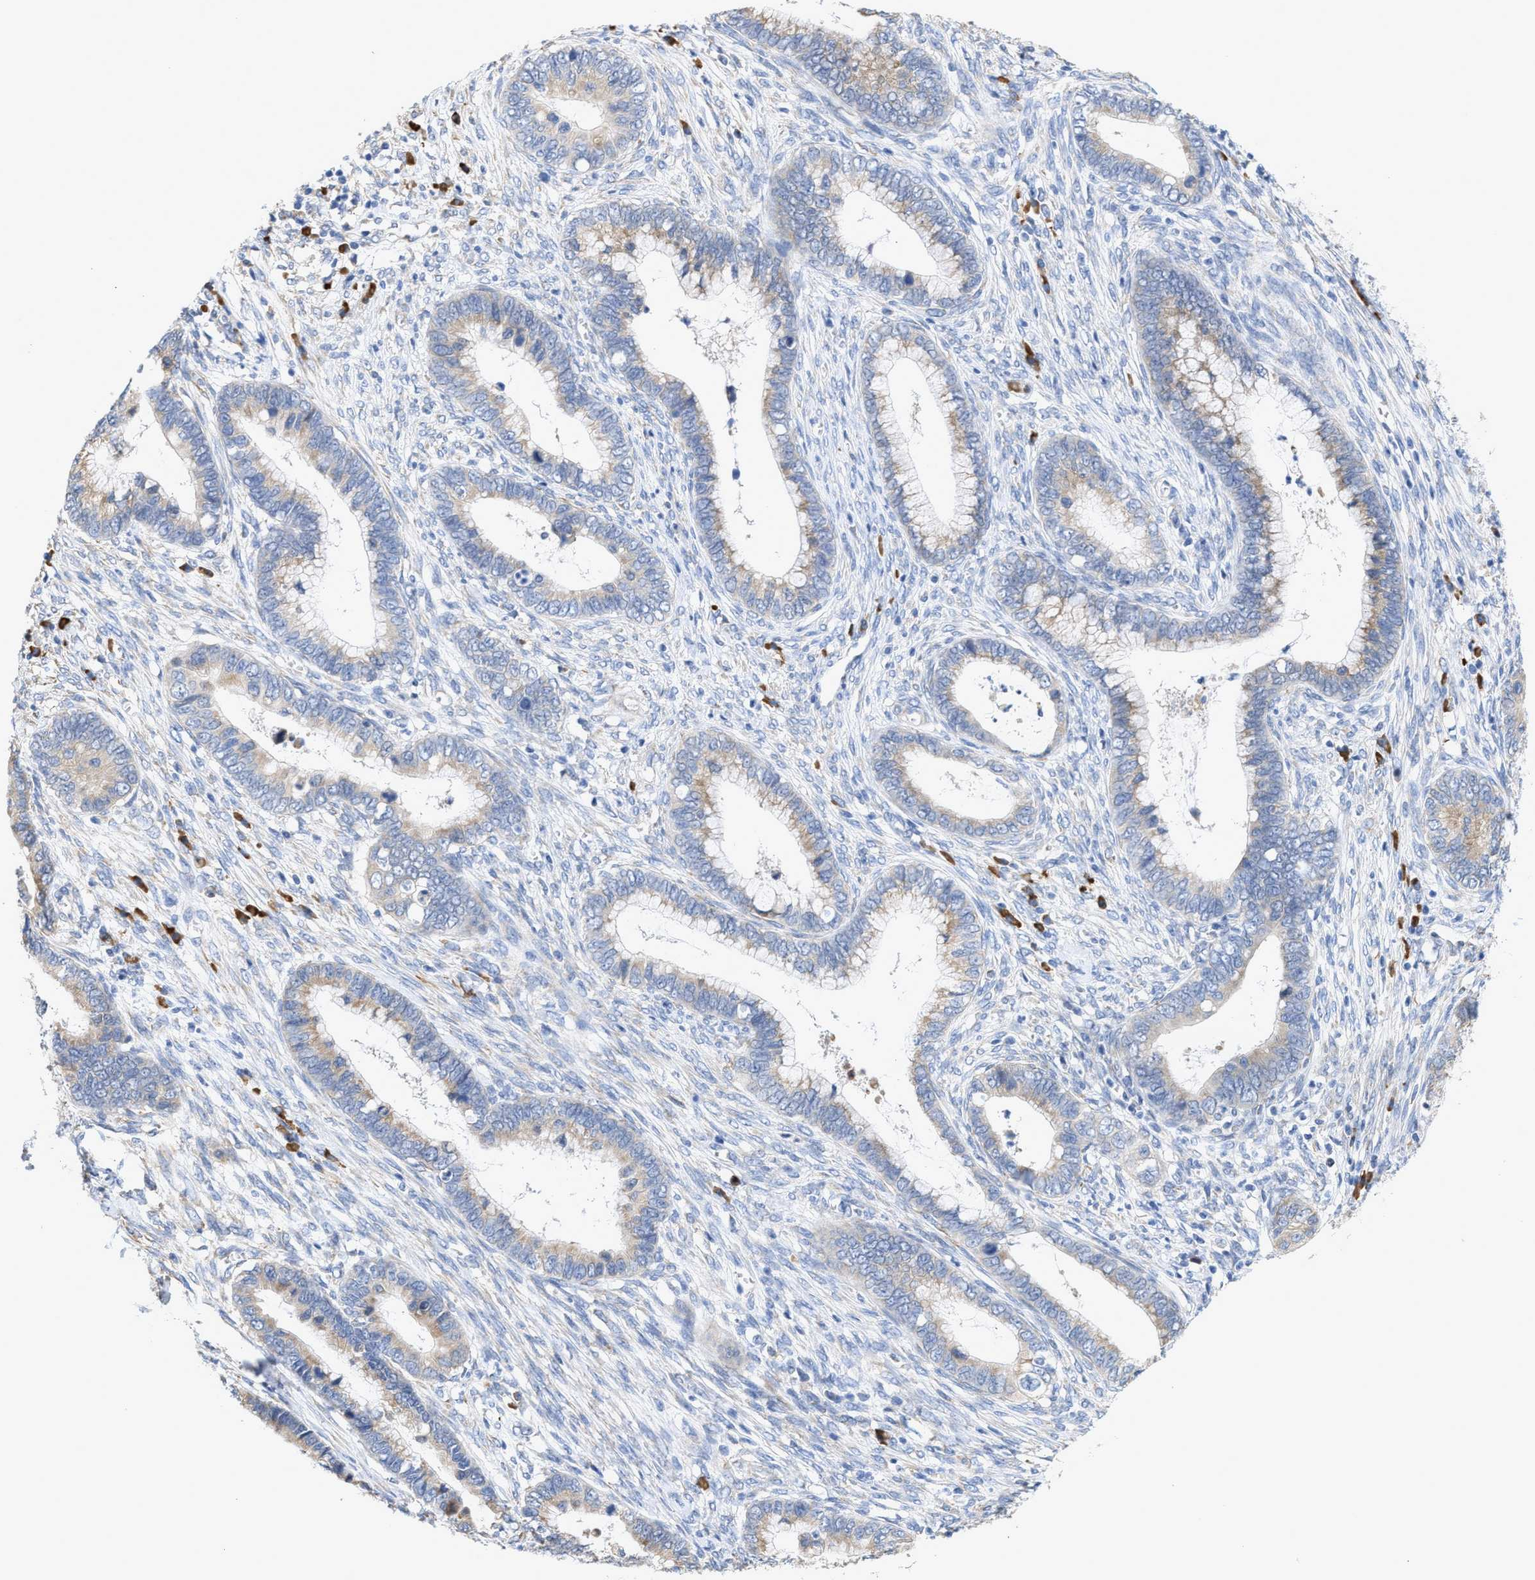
{"staining": {"intensity": "weak", "quantity": ">75%", "location": "cytoplasmic/membranous"}, "tissue": "cervical cancer", "cell_type": "Tumor cells", "image_type": "cancer", "snomed": [{"axis": "morphology", "description": "Adenocarcinoma, NOS"}, {"axis": "topography", "description": "Cervix"}], "caption": "IHC (DAB (3,3'-diaminobenzidine)) staining of human cervical adenocarcinoma demonstrates weak cytoplasmic/membranous protein positivity in approximately >75% of tumor cells.", "gene": "RYR2", "patient": {"sex": "female", "age": 44}}